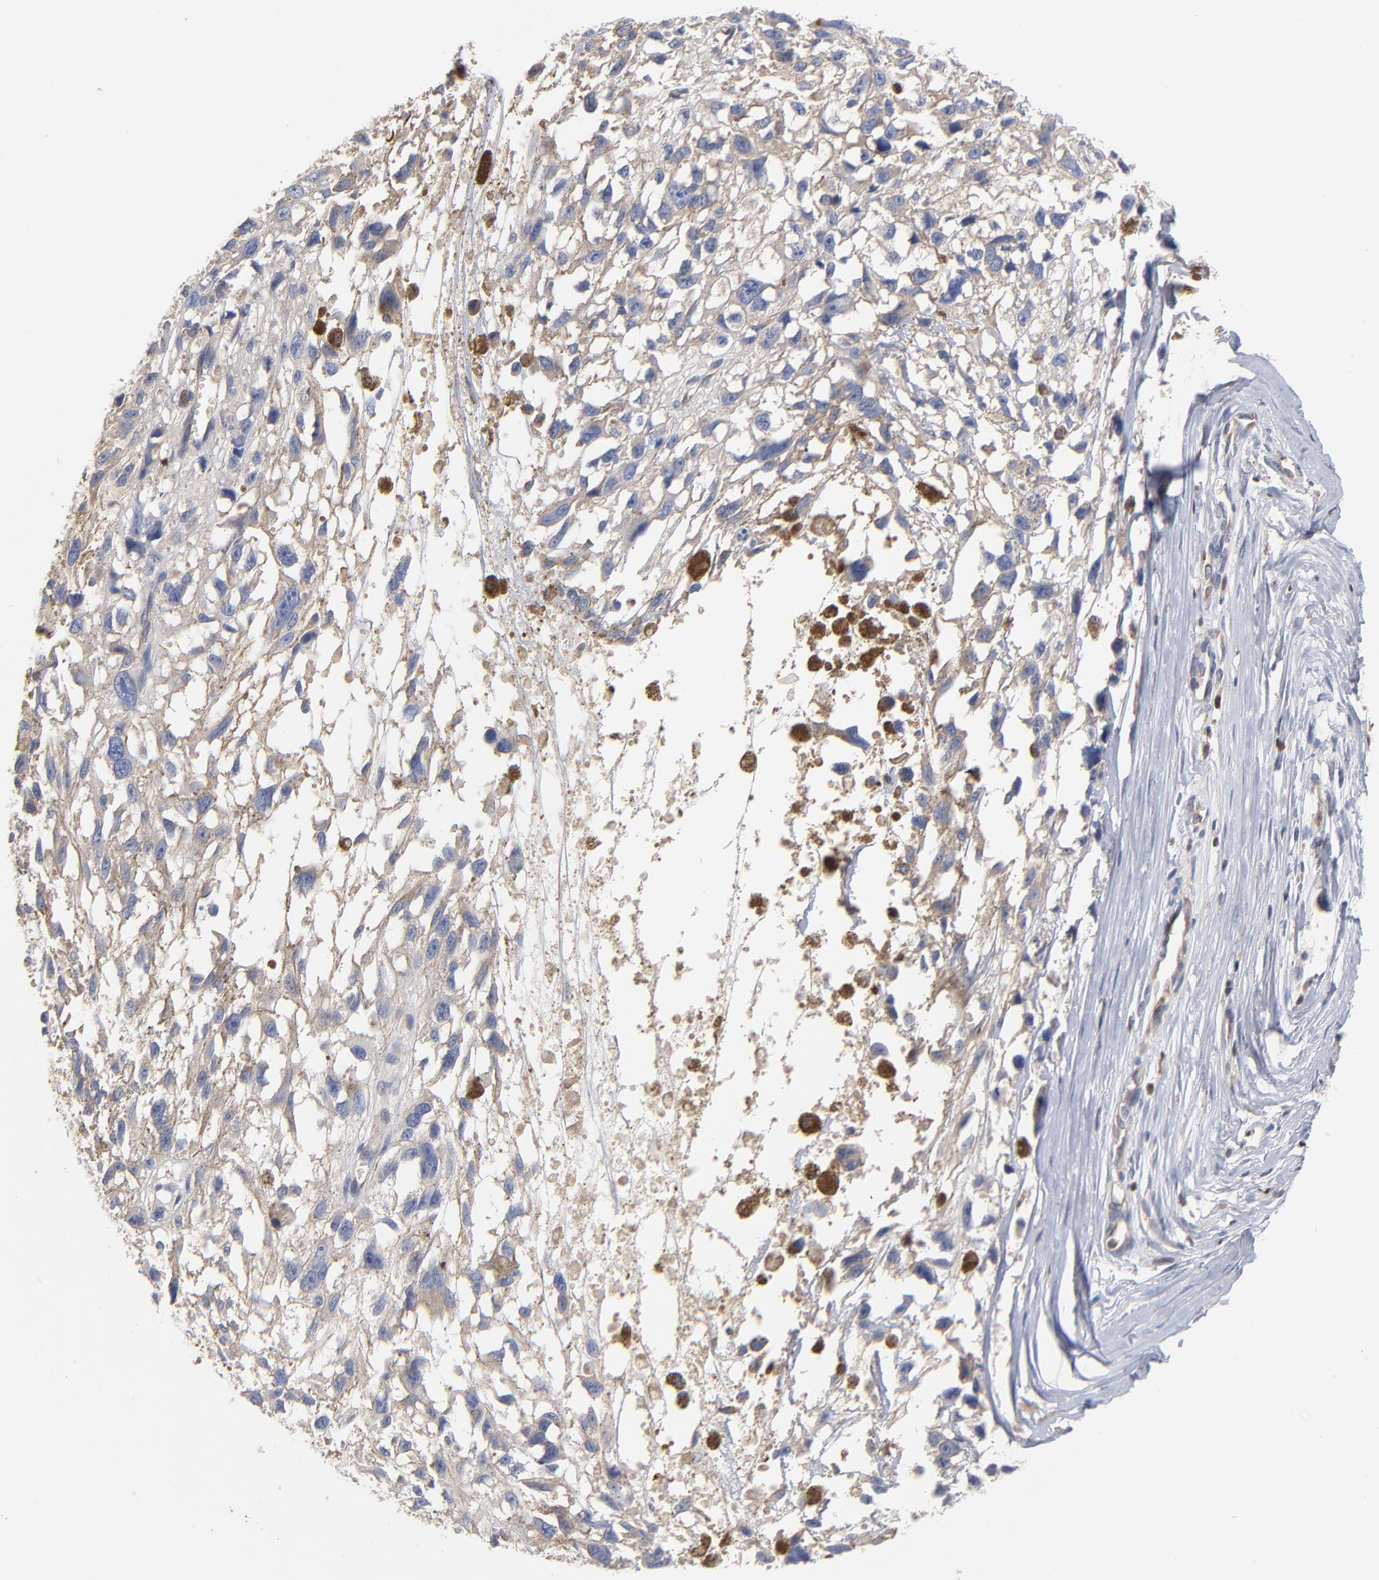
{"staining": {"intensity": "negative", "quantity": "none", "location": "none"}, "tissue": "melanoma", "cell_type": "Tumor cells", "image_type": "cancer", "snomed": [{"axis": "morphology", "description": "Malignant melanoma, Metastatic site"}, {"axis": "topography", "description": "Lymph node"}], "caption": "The immunohistochemistry (IHC) image has no significant positivity in tumor cells of malignant melanoma (metastatic site) tissue.", "gene": "ARHGEF6", "patient": {"sex": "male", "age": 59}}